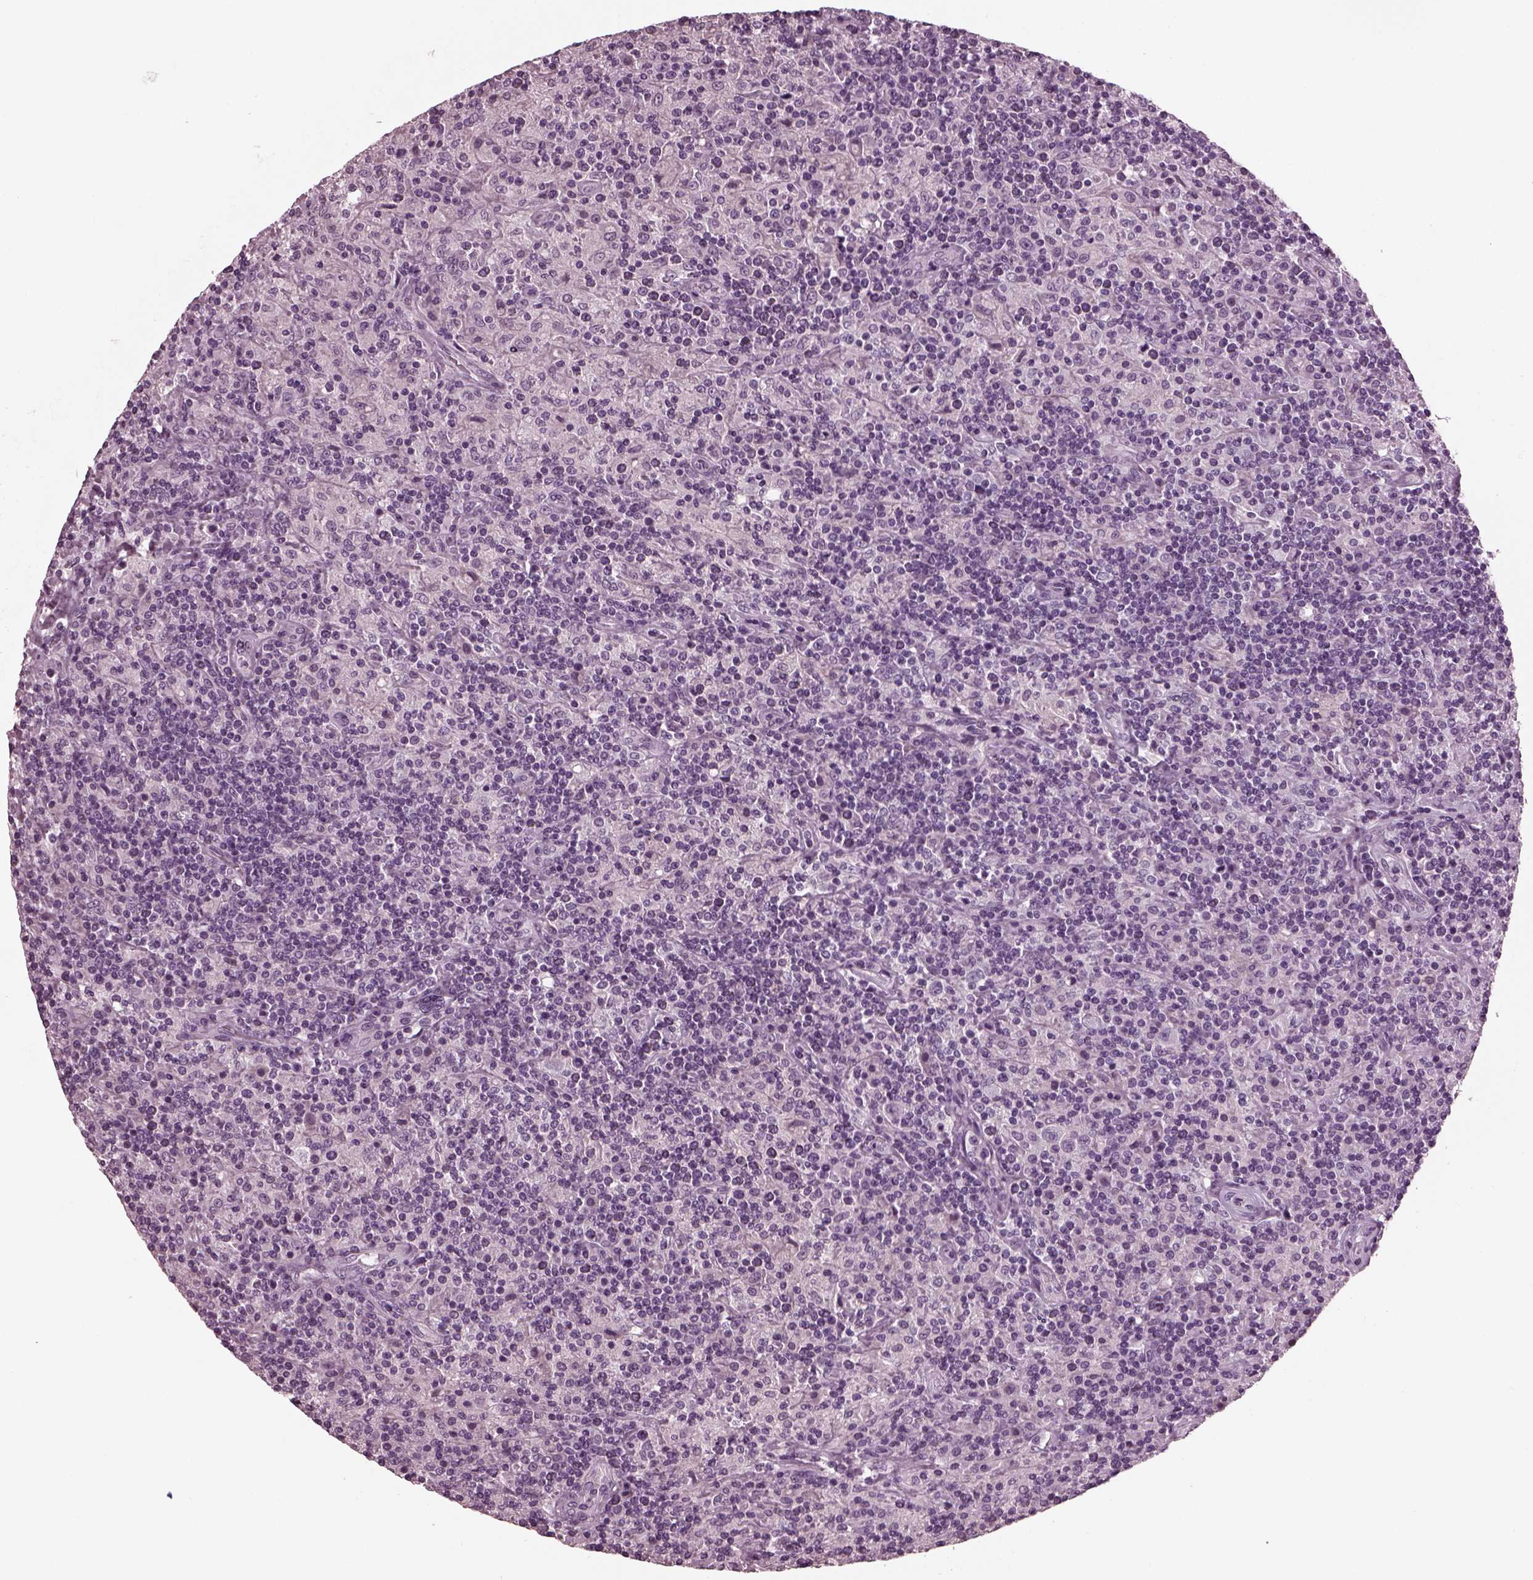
{"staining": {"intensity": "negative", "quantity": "none", "location": "none"}, "tissue": "lymphoma", "cell_type": "Tumor cells", "image_type": "cancer", "snomed": [{"axis": "morphology", "description": "Hodgkin's disease, NOS"}, {"axis": "topography", "description": "Lymph node"}], "caption": "The photomicrograph shows no significant staining in tumor cells of lymphoma.", "gene": "MIB2", "patient": {"sex": "male", "age": 70}}